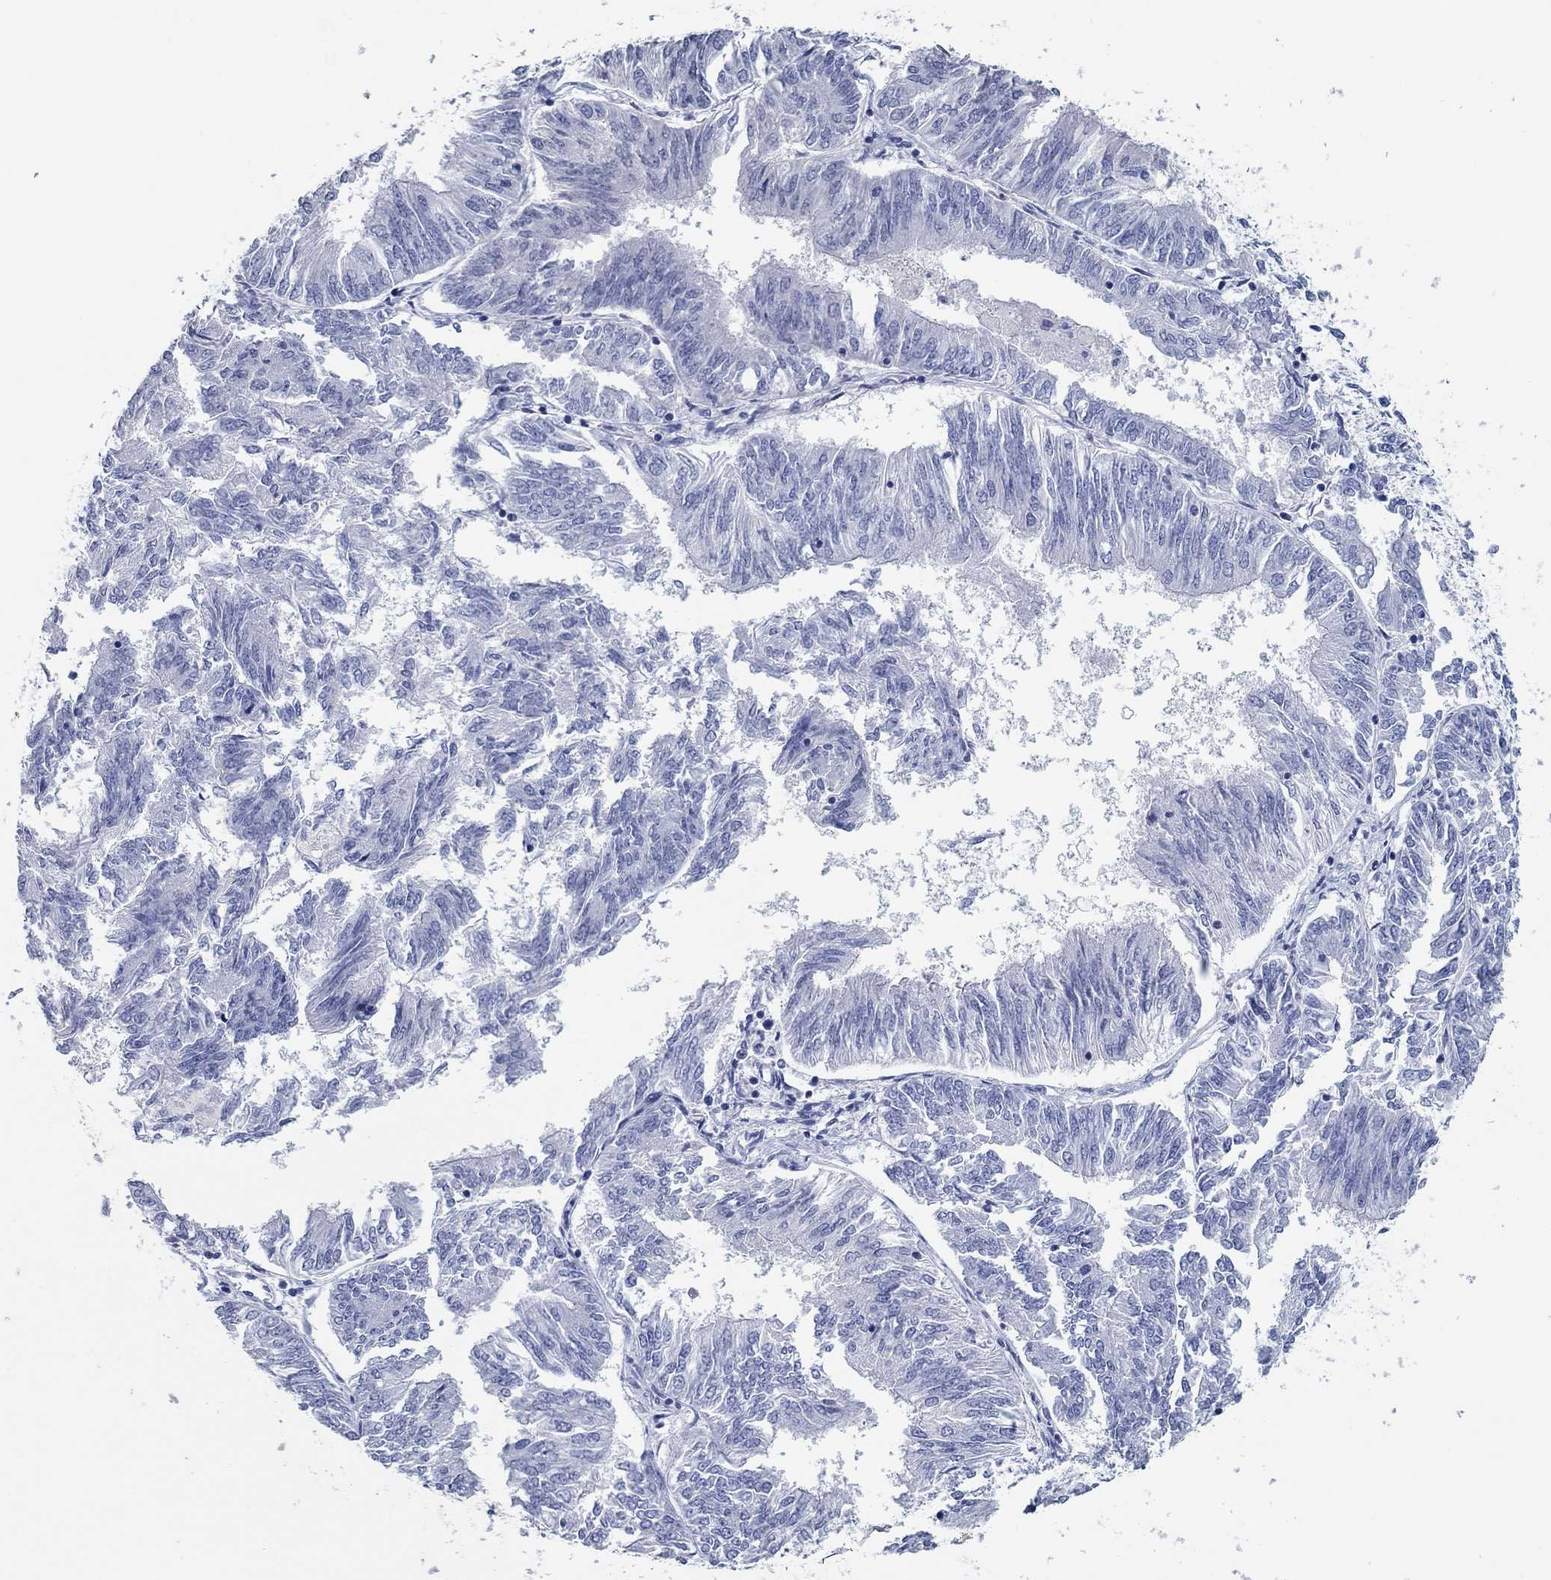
{"staining": {"intensity": "negative", "quantity": "none", "location": "none"}, "tissue": "endometrial cancer", "cell_type": "Tumor cells", "image_type": "cancer", "snomed": [{"axis": "morphology", "description": "Adenocarcinoma, NOS"}, {"axis": "topography", "description": "Endometrium"}], "caption": "Endometrial adenocarcinoma stained for a protein using IHC displays no positivity tumor cells.", "gene": "POU5F1", "patient": {"sex": "female", "age": 58}}